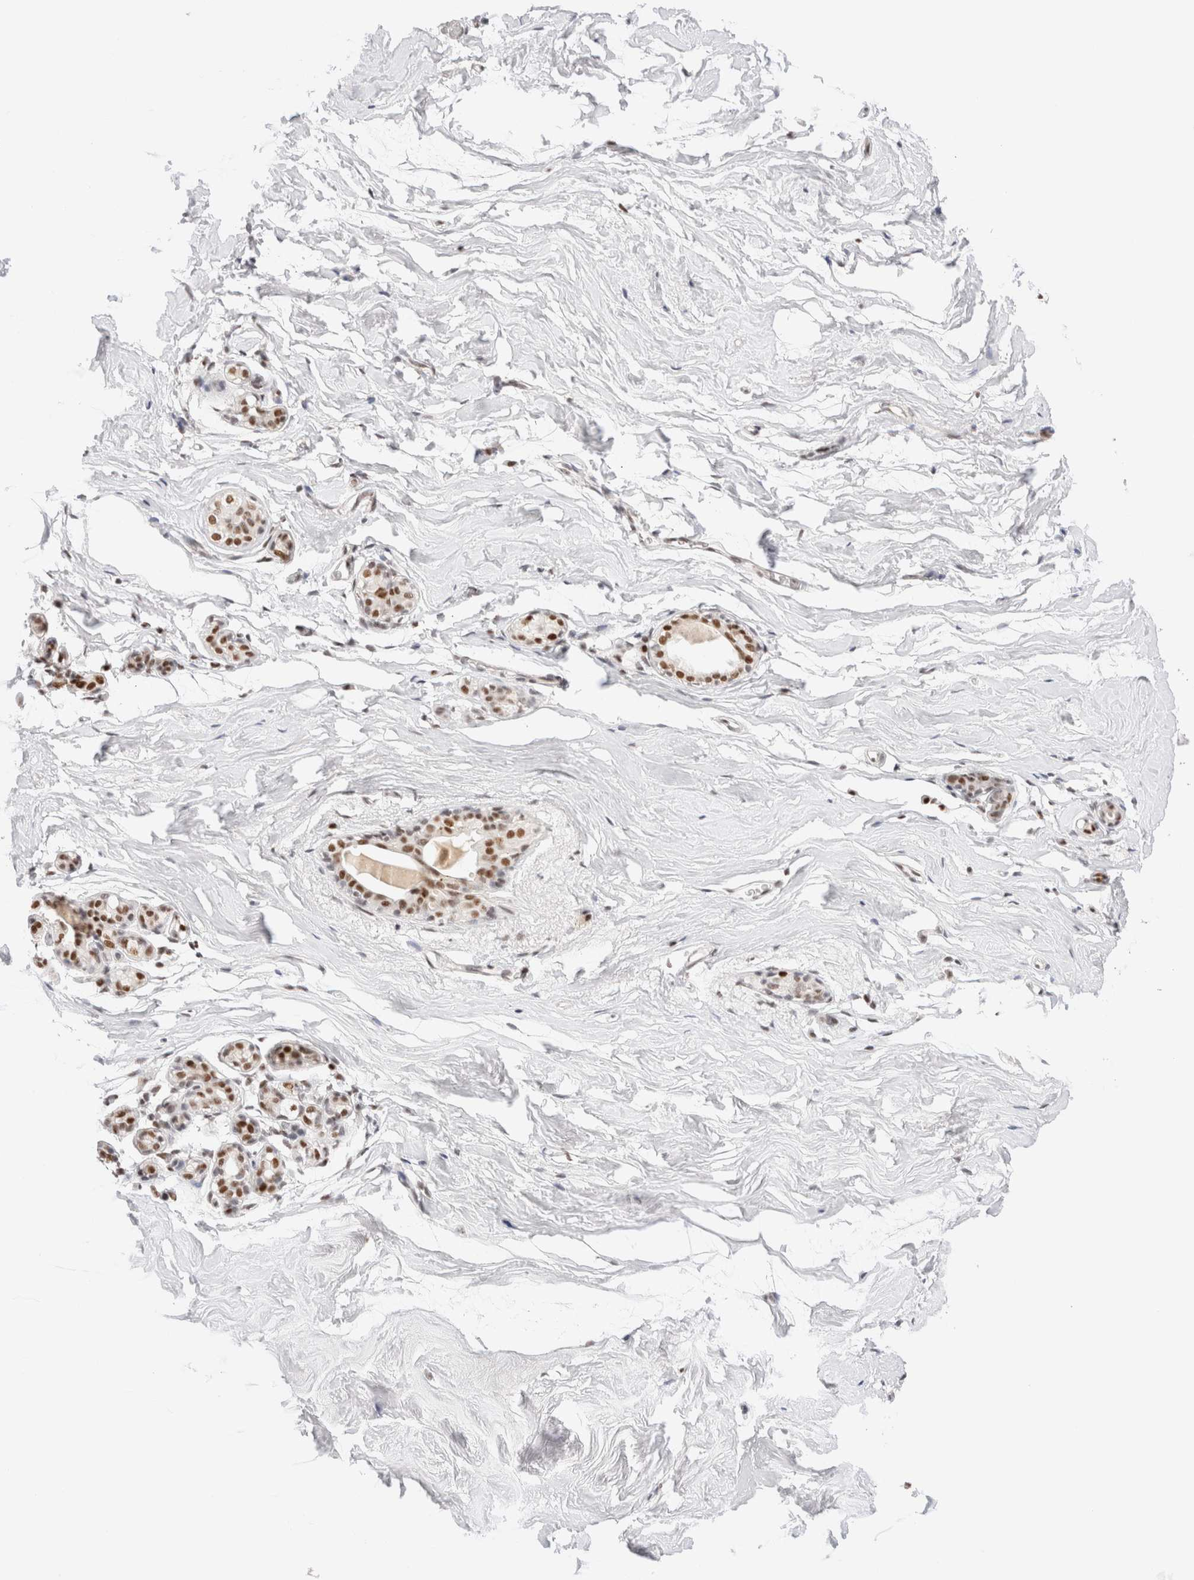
{"staining": {"intensity": "moderate", "quantity": ">75%", "location": "nuclear"}, "tissue": "breast", "cell_type": "Adipocytes", "image_type": "normal", "snomed": [{"axis": "morphology", "description": "Normal tissue, NOS"}, {"axis": "topography", "description": "Breast"}], "caption": "Protein analysis of normal breast exhibits moderate nuclear expression in approximately >75% of adipocytes.", "gene": "ZNF282", "patient": {"sex": "female", "age": 62}}